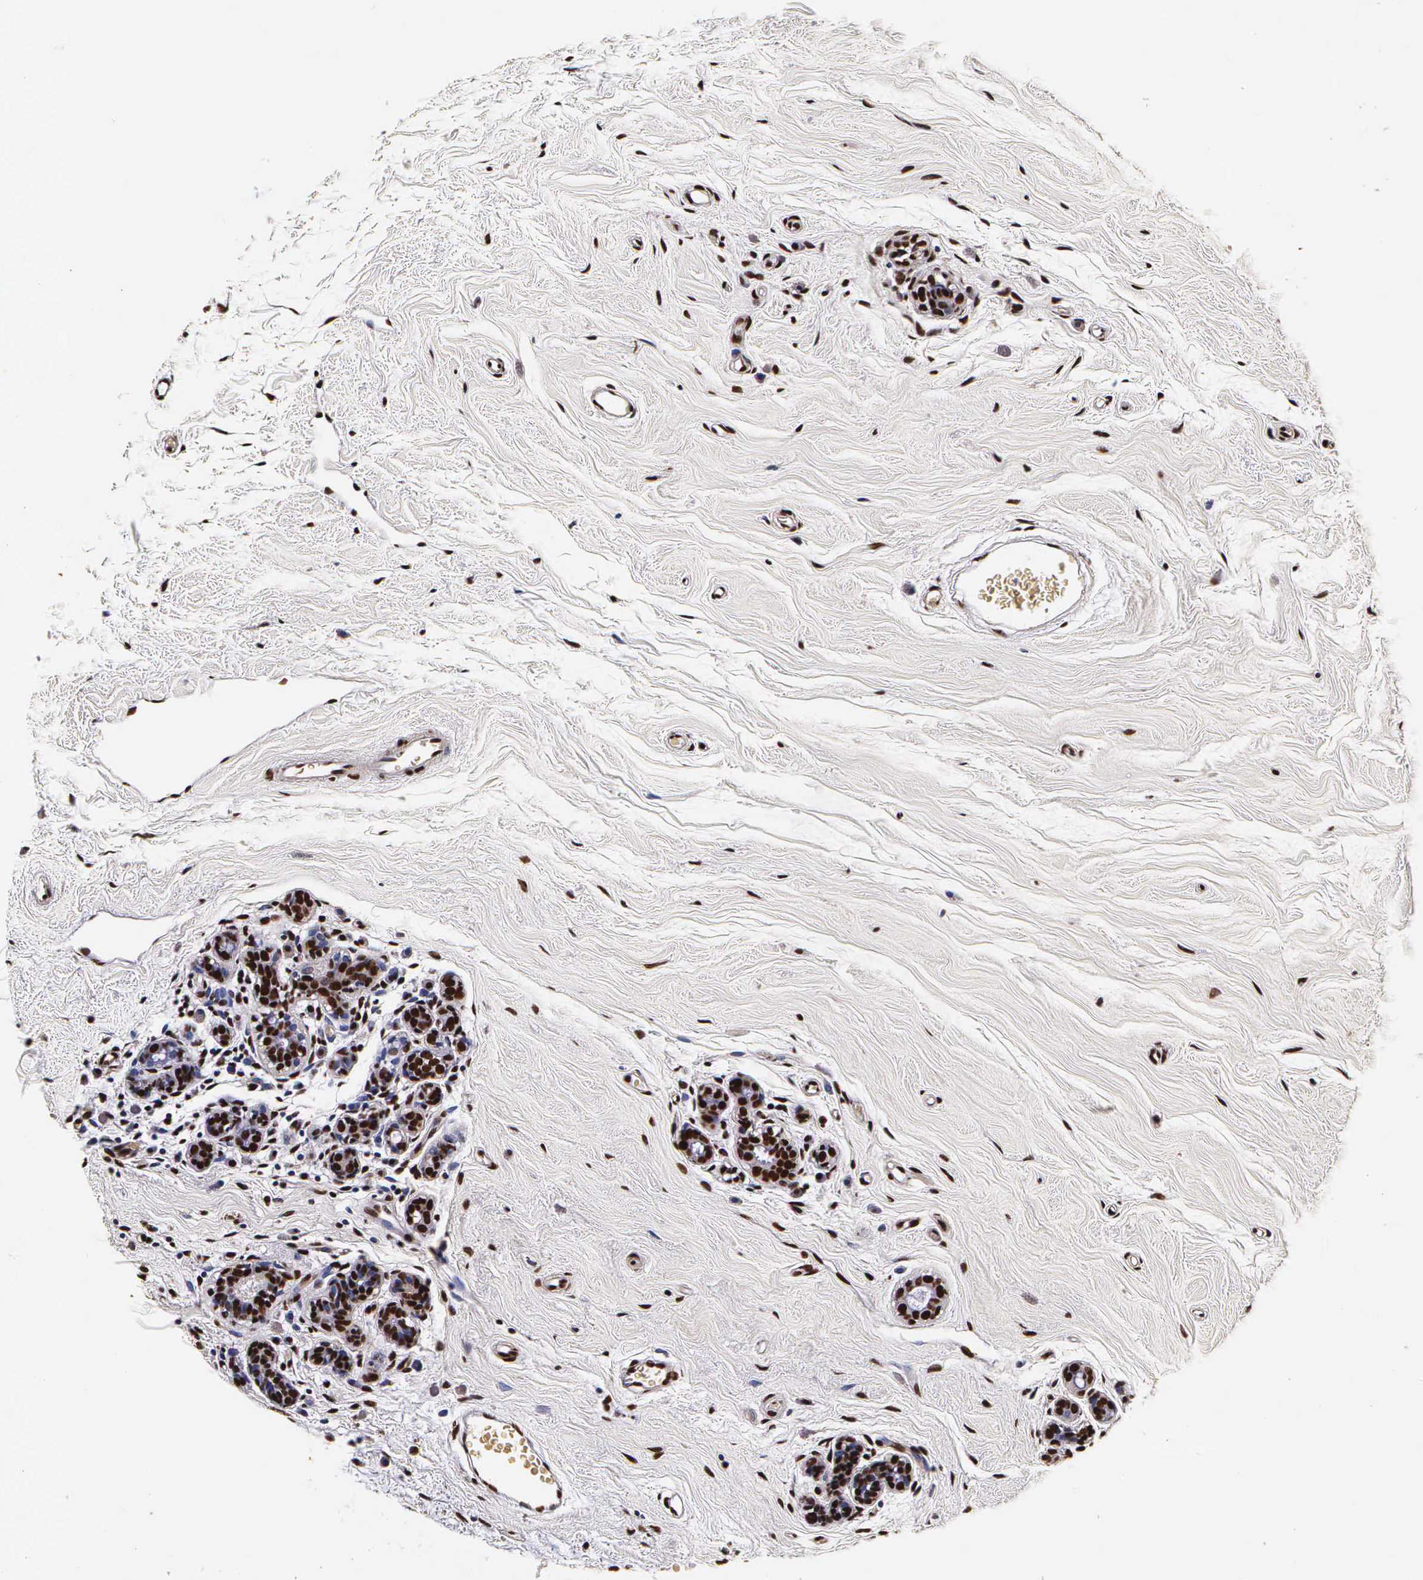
{"staining": {"intensity": "strong", "quantity": ">75%", "location": "nuclear"}, "tissue": "breast cancer", "cell_type": "Tumor cells", "image_type": "cancer", "snomed": [{"axis": "morphology", "description": "Duct carcinoma"}, {"axis": "topography", "description": "Breast"}], "caption": "Protein expression analysis of breast cancer displays strong nuclear staining in about >75% of tumor cells. (DAB IHC with brightfield microscopy, high magnification).", "gene": "PABPN1", "patient": {"sex": "female", "age": 69}}